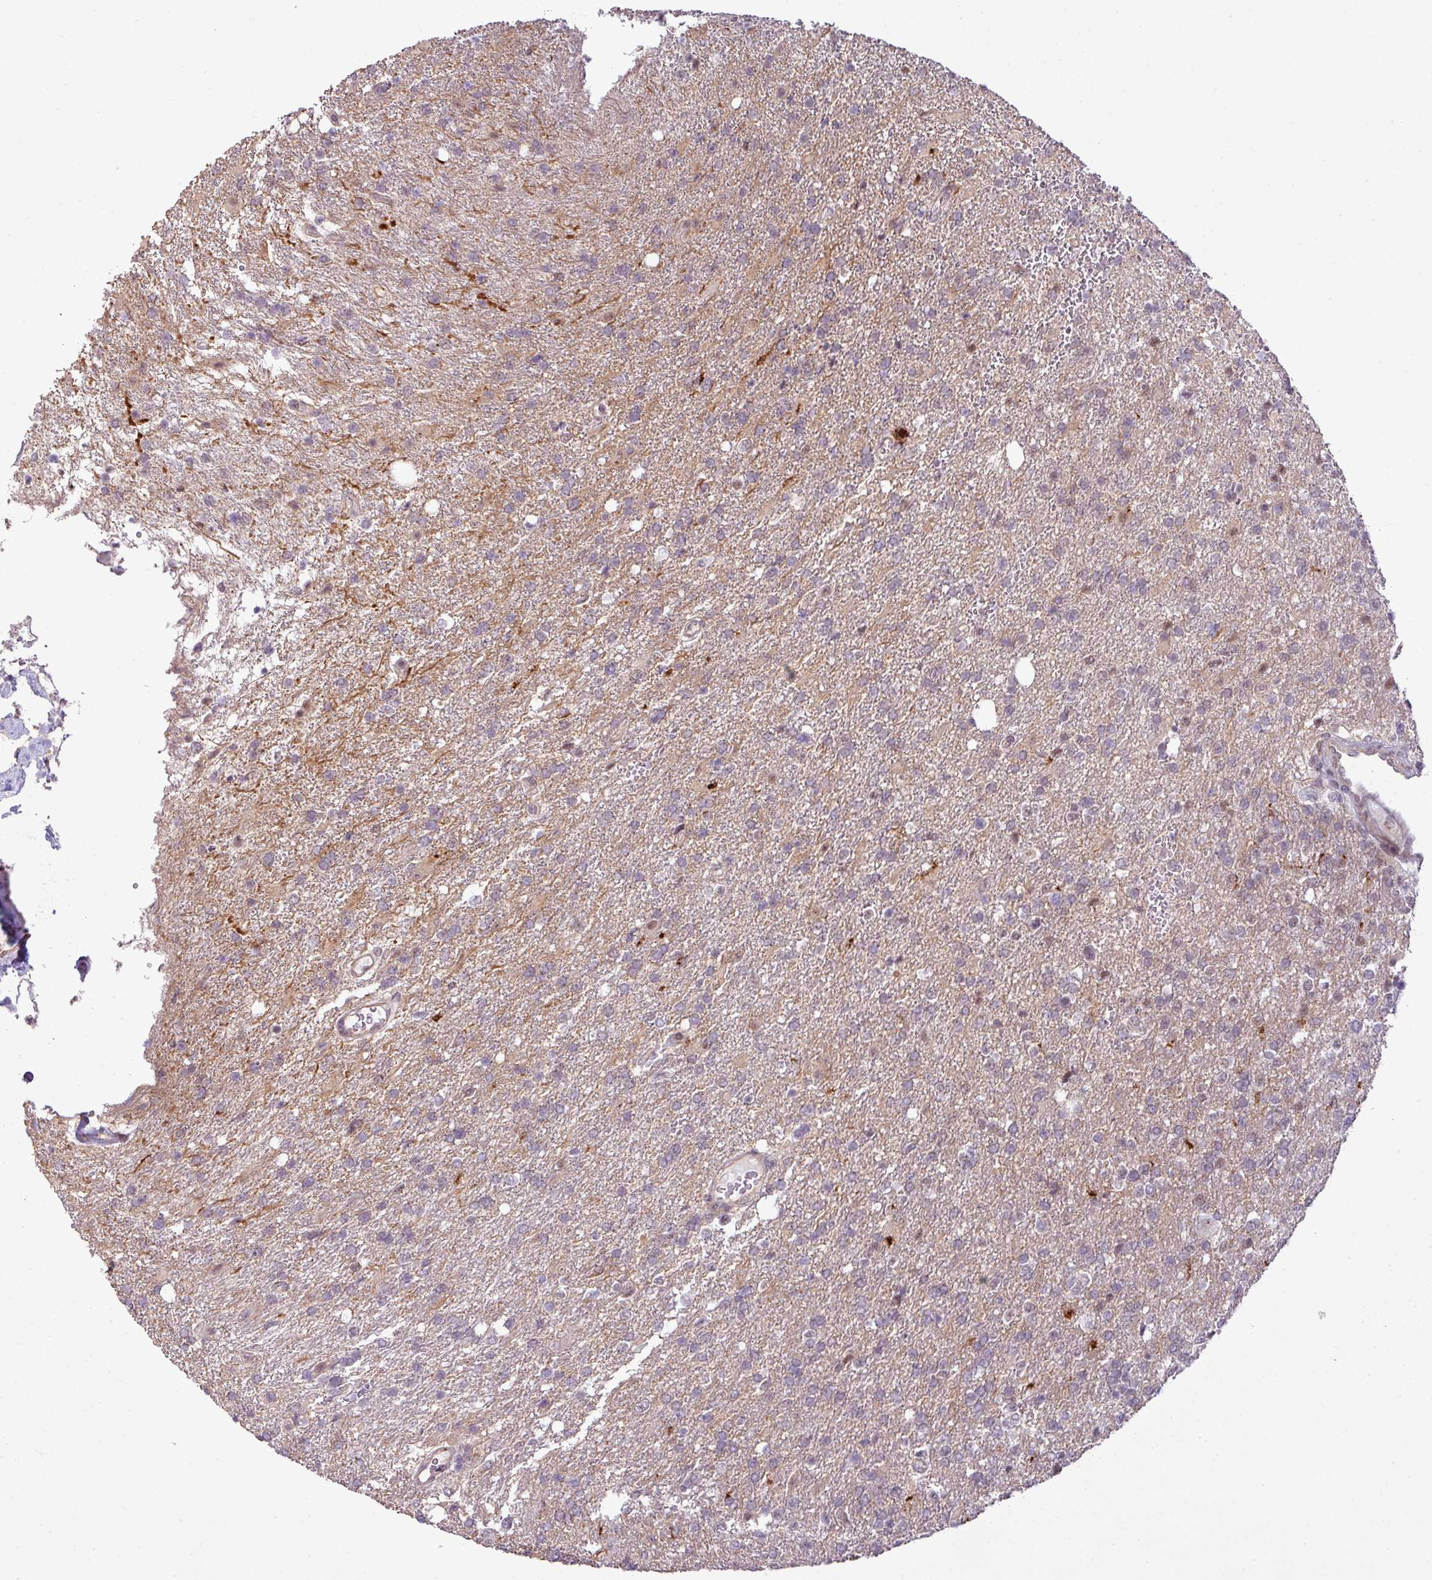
{"staining": {"intensity": "weak", "quantity": "<25%", "location": "nuclear"}, "tissue": "glioma", "cell_type": "Tumor cells", "image_type": "cancer", "snomed": [{"axis": "morphology", "description": "Glioma, malignant, High grade"}, {"axis": "topography", "description": "Brain"}], "caption": "The histopathology image exhibits no staining of tumor cells in malignant high-grade glioma.", "gene": "ZC2HC1C", "patient": {"sex": "male", "age": 56}}